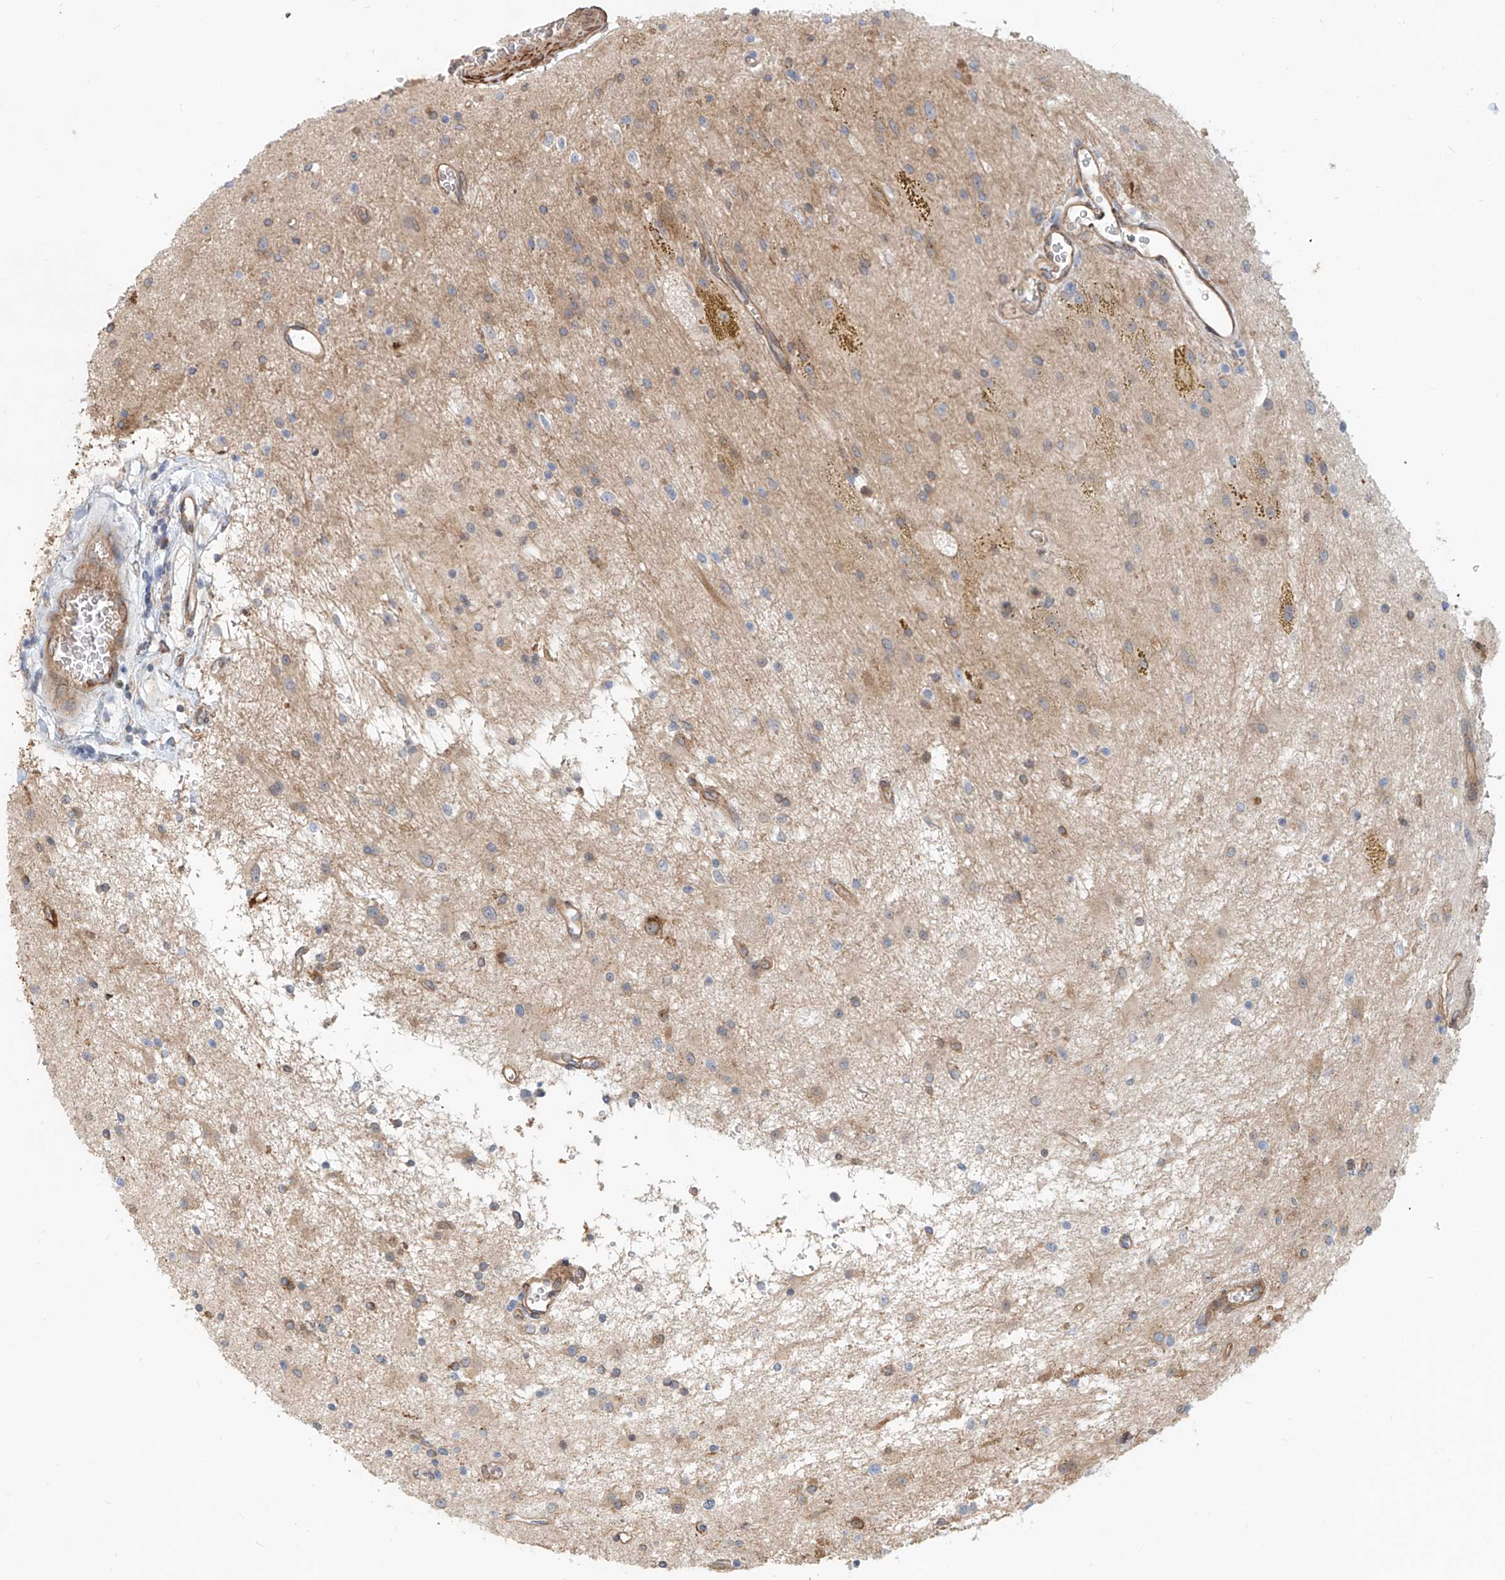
{"staining": {"intensity": "moderate", "quantity": "<25%", "location": "cytoplasmic/membranous"}, "tissue": "glioma", "cell_type": "Tumor cells", "image_type": "cancer", "snomed": [{"axis": "morphology", "description": "Glioma, malignant, High grade"}, {"axis": "topography", "description": "Brain"}], "caption": "Protein expression analysis of human malignant glioma (high-grade) reveals moderate cytoplasmic/membranous positivity in about <25% of tumor cells. (DAB IHC with brightfield microscopy, high magnification).", "gene": "SASH1", "patient": {"sex": "male", "age": 34}}